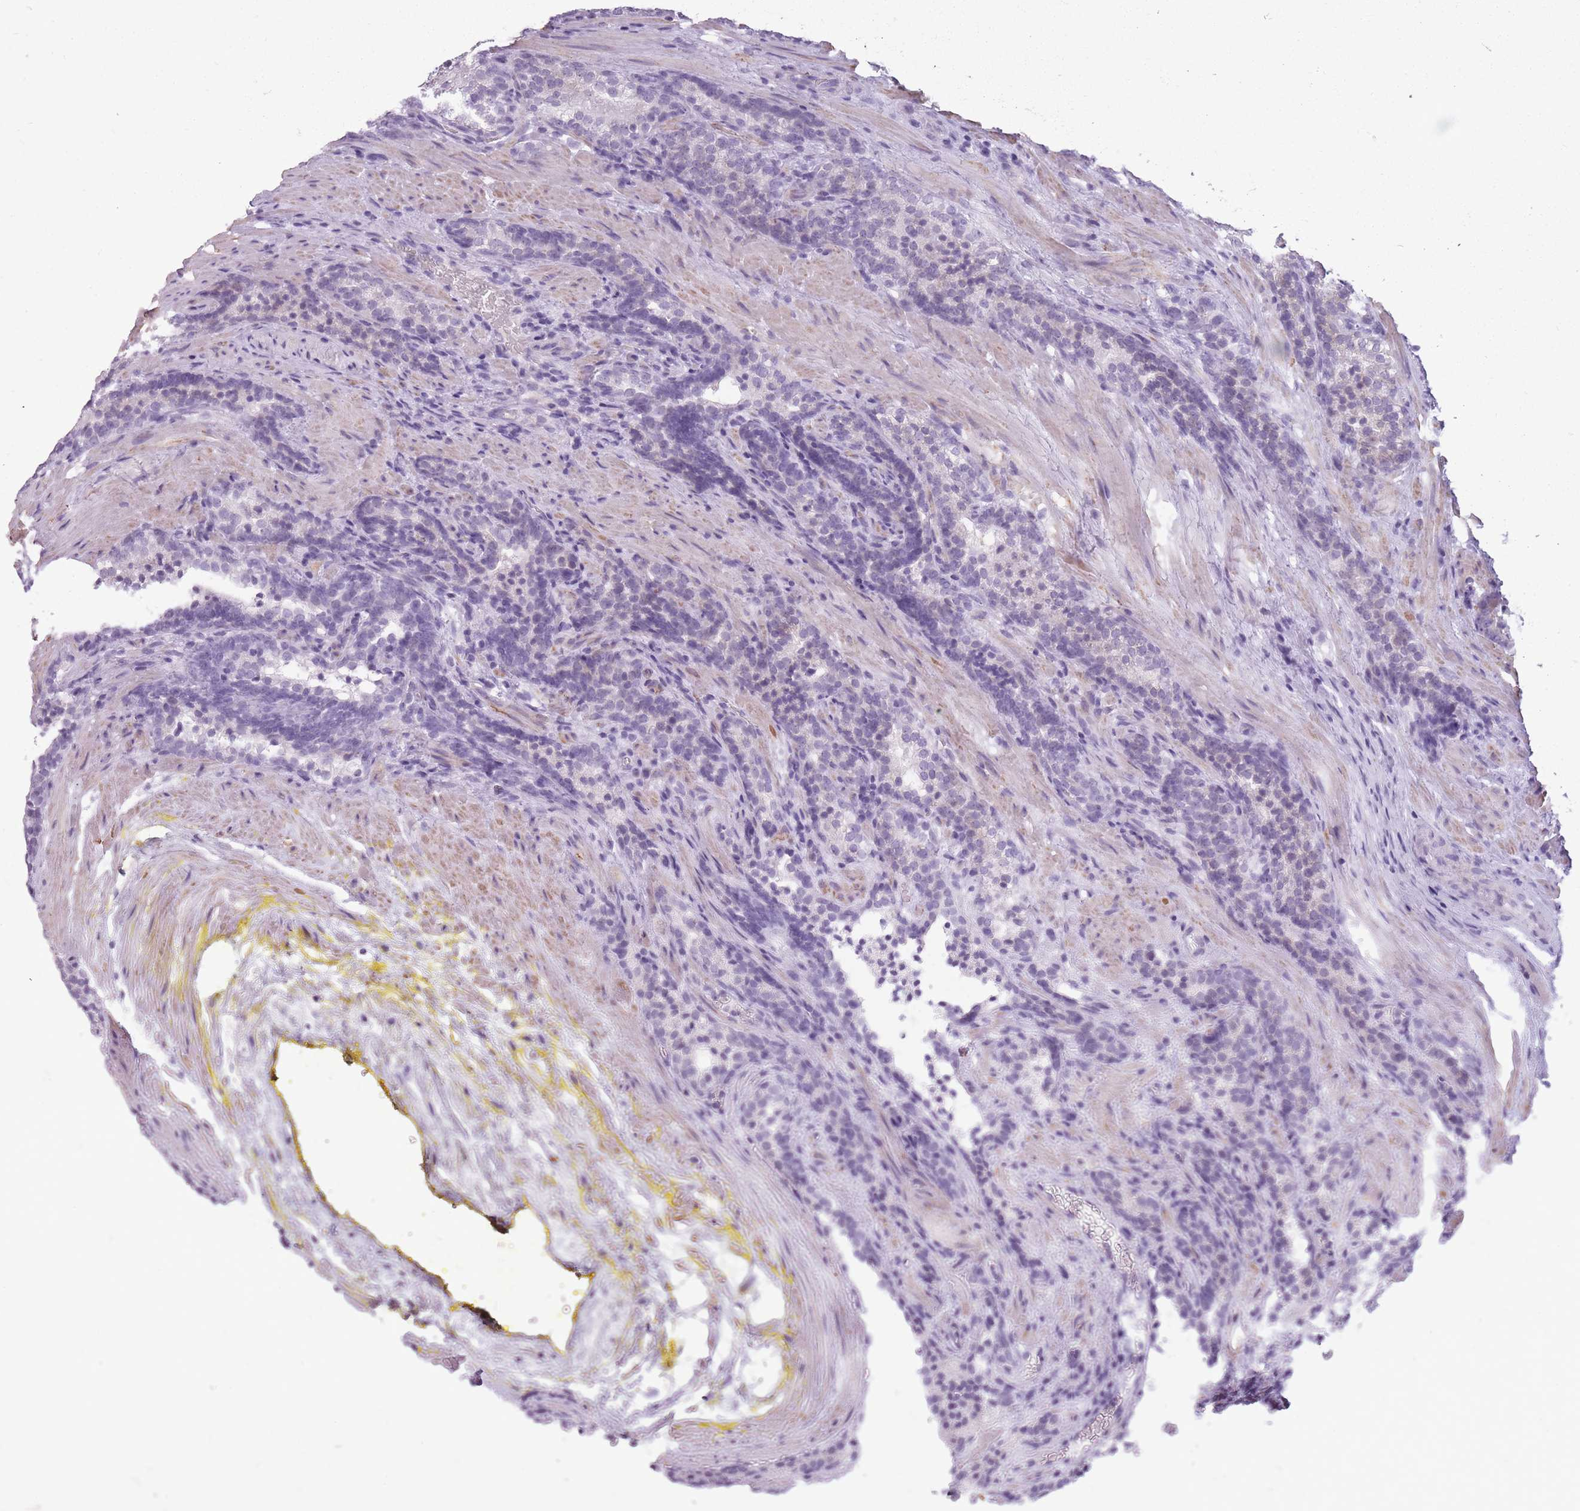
{"staining": {"intensity": "negative", "quantity": "none", "location": "none"}, "tissue": "prostate cancer", "cell_type": "Tumor cells", "image_type": "cancer", "snomed": [{"axis": "morphology", "description": "Adenocarcinoma, Low grade"}, {"axis": "topography", "description": "Prostate"}], "caption": "Immunohistochemical staining of human prostate cancer shows no significant positivity in tumor cells.", "gene": "GOLGA6D", "patient": {"sex": "male", "age": 58}}